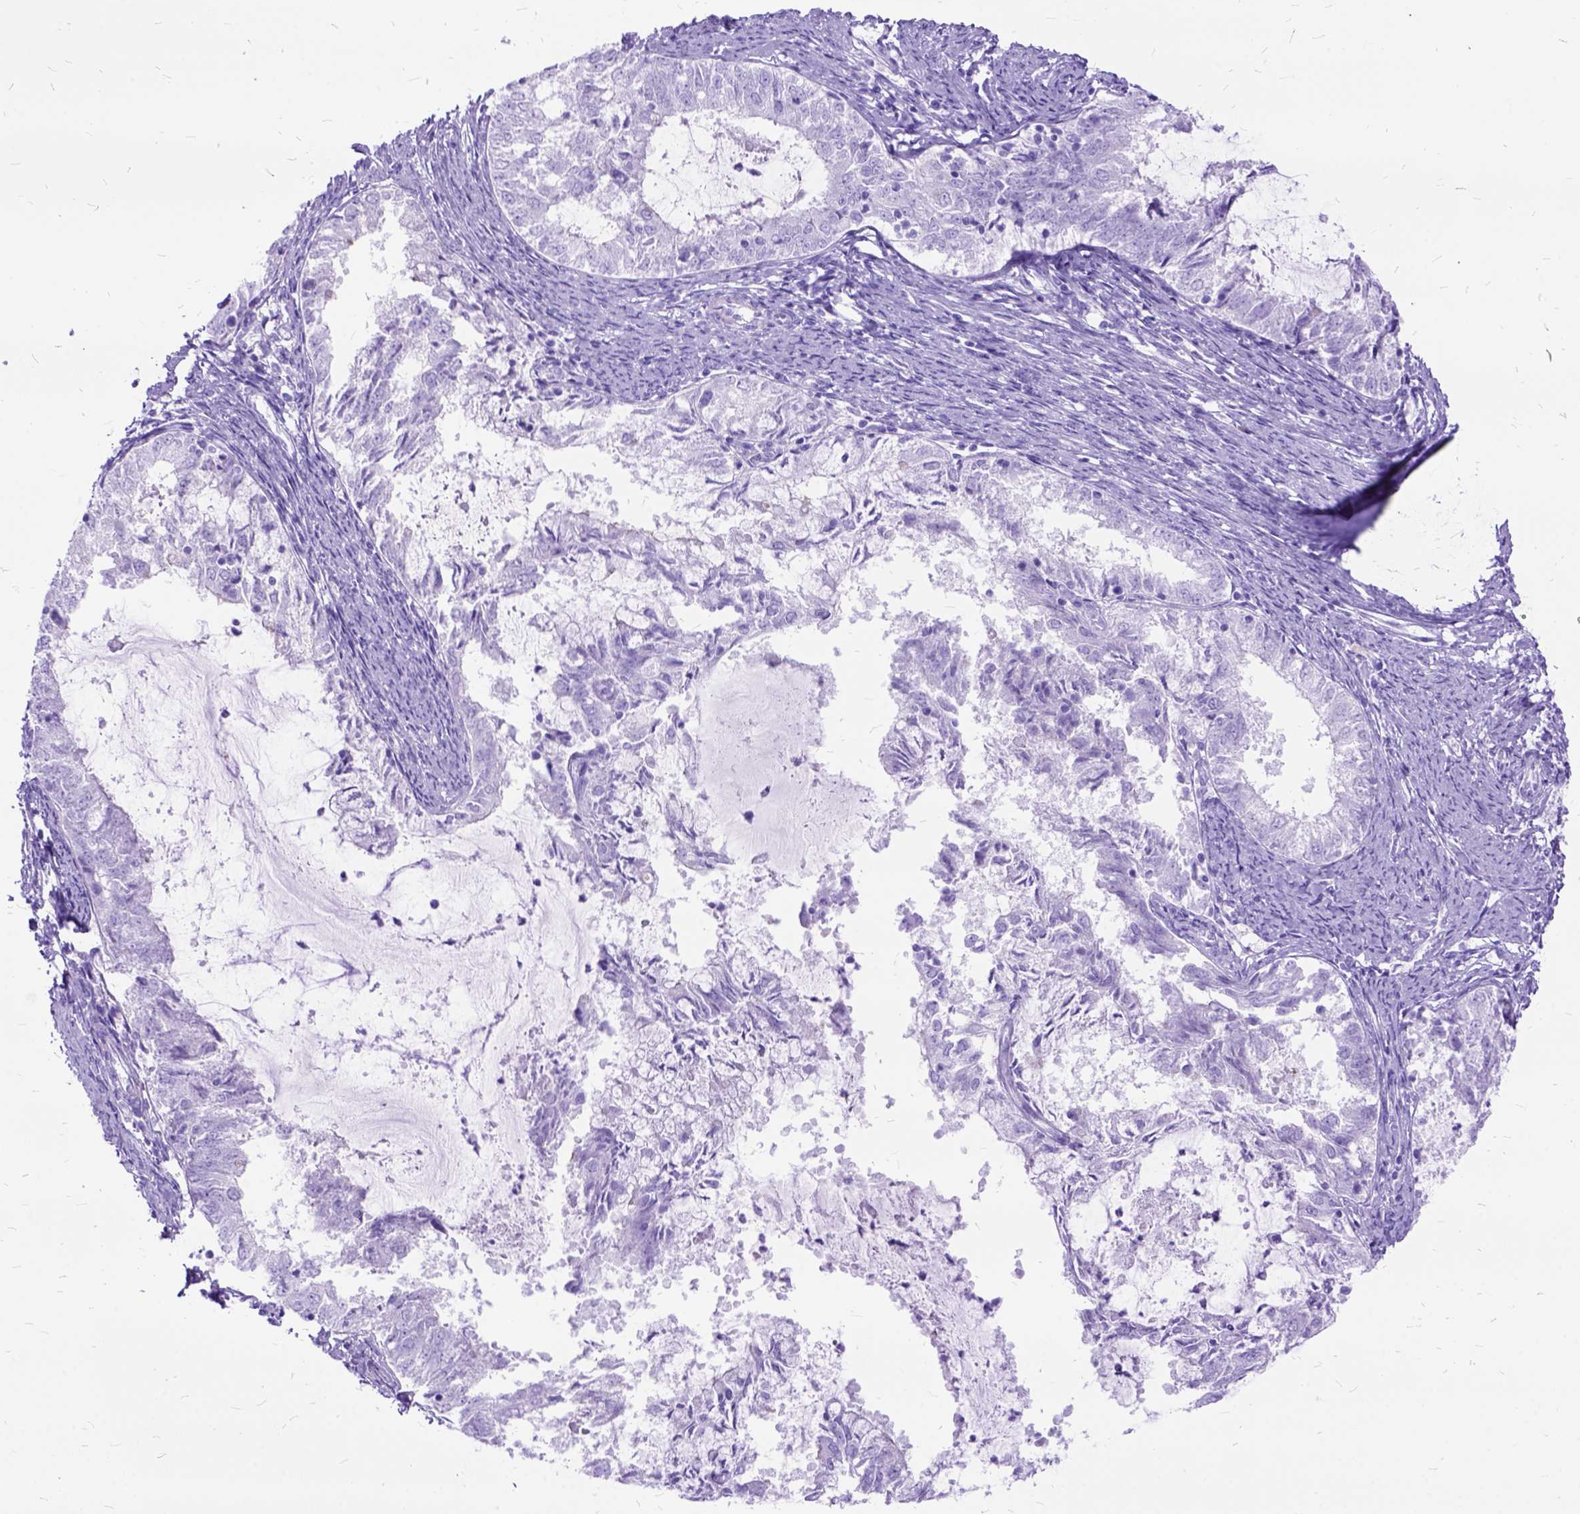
{"staining": {"intensity": "negative", "quantity": "none", "location": "none"}, "tissue": "endometrial cancer", "cell_type": "Tumor cells", "image_type": "cancer", "snomed": [{"axis": "morphology", "description": "Adenocarcinoma, NOS"}, {"axis": "topography", "description": "Endometrium"}], "caption": "A histopathology image of human adenocarcinoma (endometrial) is negative for staining in tumor cells.", "gene": "DNAH2", "patient": {"sex": "female", "age": 57}}